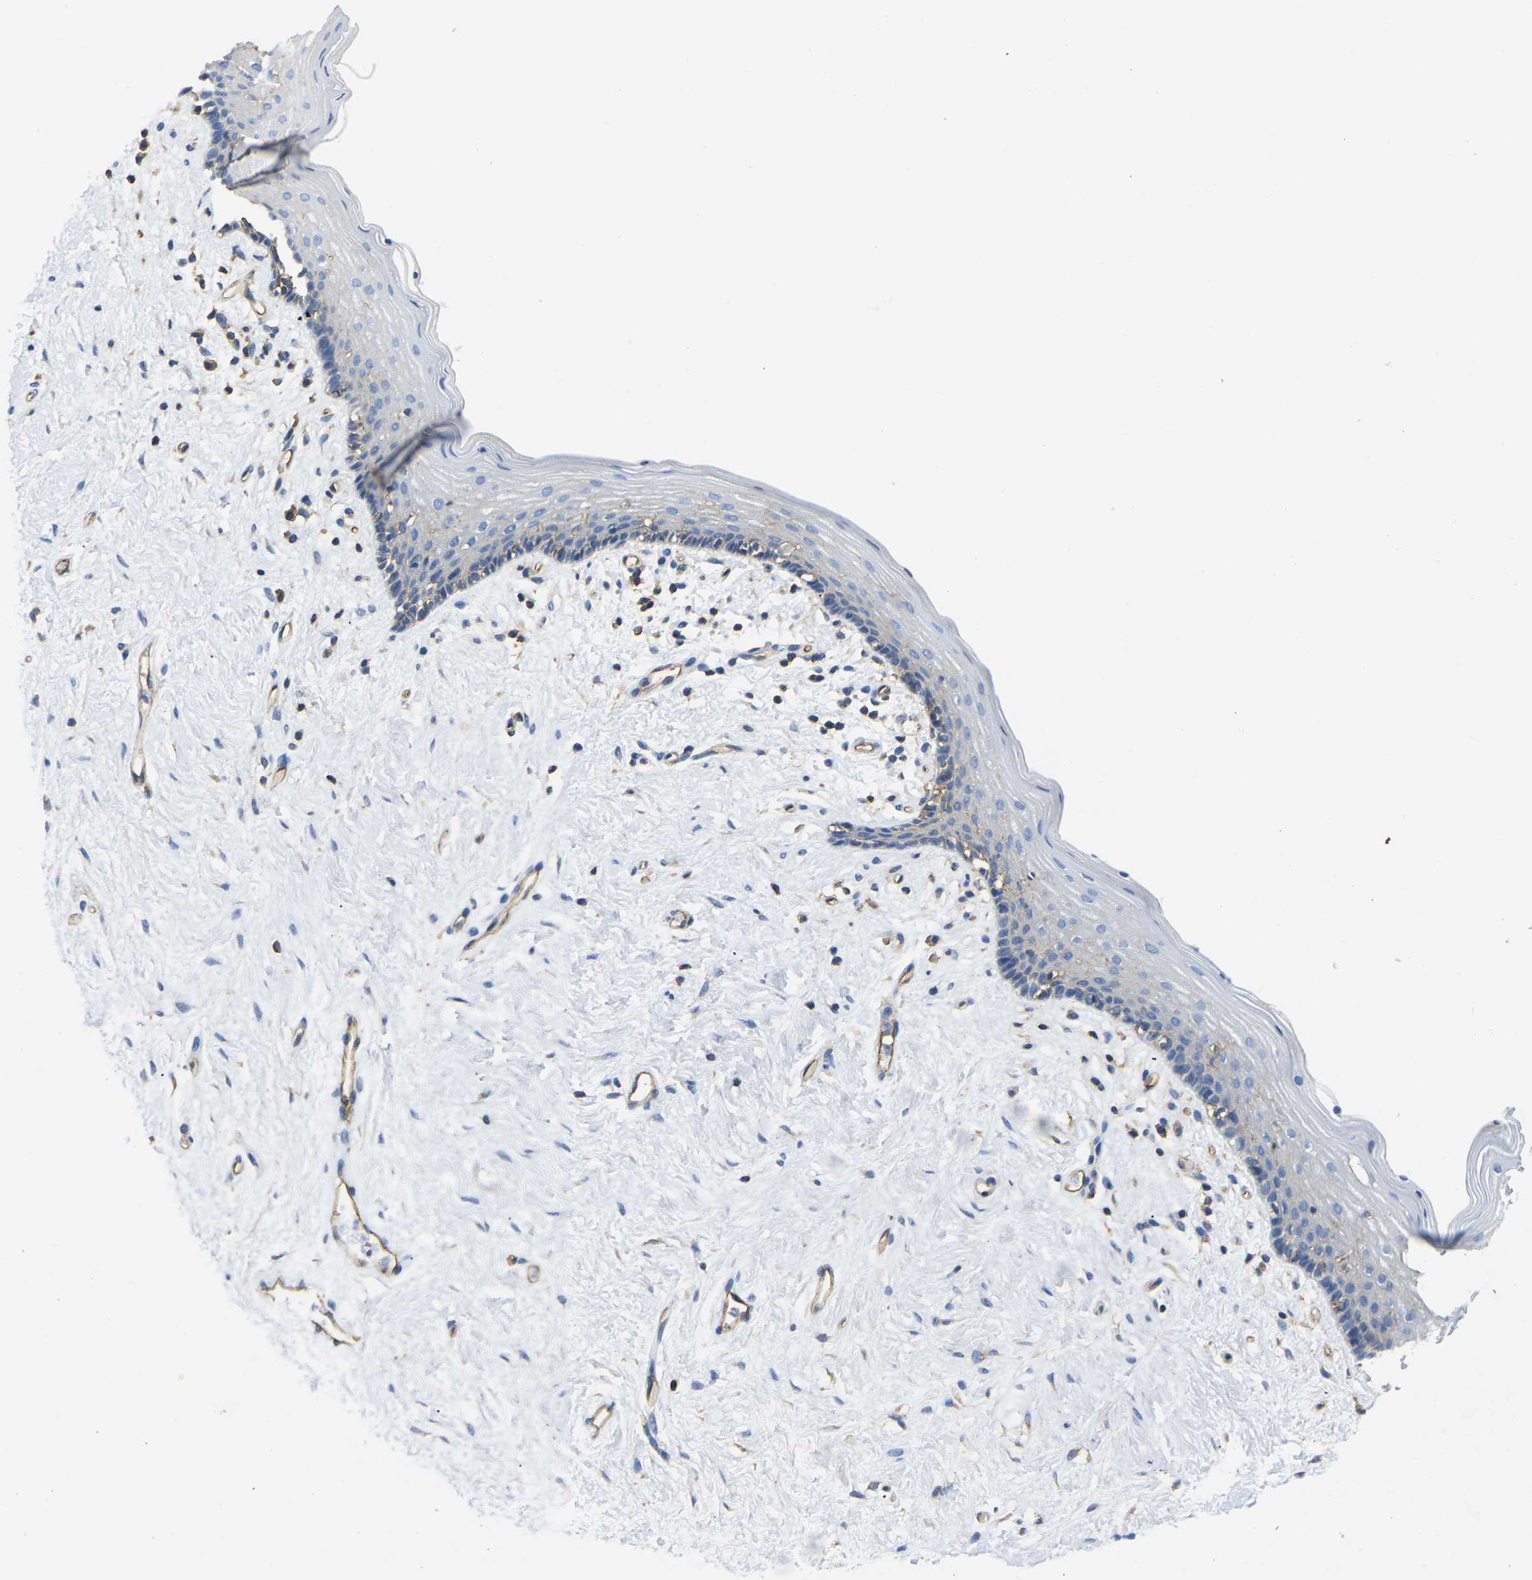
{"staining": {"intensity": "negative", "quantity": "none", "location": "none"}, "tissue": "vagina", "cell_type": "Squamous epithelial cells", "image_type": "normal", "snomed": [{"axis": "morphology", "description": "Normal tissue, NOS"}, {"axis": "topography", "description": "Vagina"}], "caption": "The histopathology image reveals no significant positivity in squamous epithelial cells of vagina.", "gene": "FAM110D", "patient": {"sex": "female", "age": 44}}